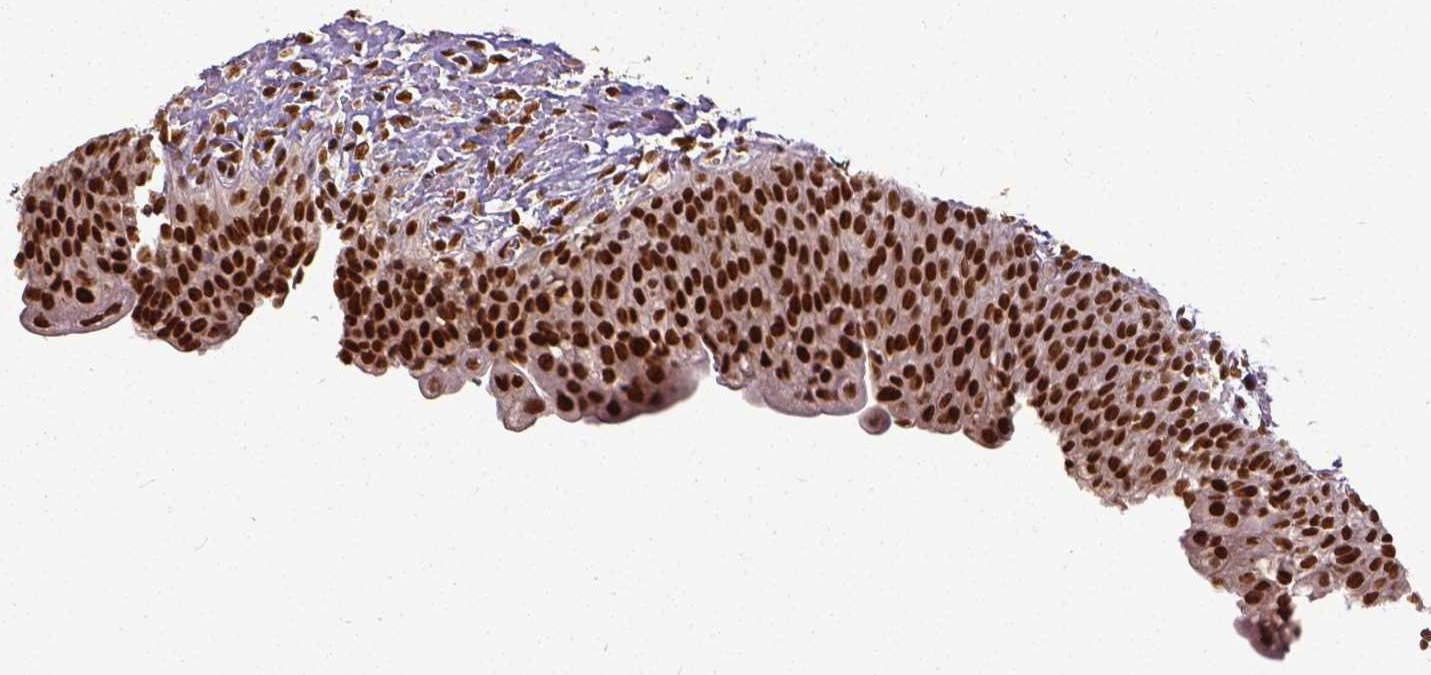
{"staining": {"intensity": "strong", "quantity": ">75%", "location": "nuclear"}, "tissue": "urinary bladder", "cell_type": "Urothelial cells", "image_type": "normal", "snomed": [{"axis": "morphology", "description": "Normal tissue, NOS"}, {"axis": "topography", "description": "Urinary bladder"}, {"axis": "topography", "description": "Prostate"}], "caption": "Unremarkable urinary bladder reveals strong nuclear positivity in about >75% of urothelial cells, visualized by immunohistochemistry. The staining is performed using DAB (3,3'-diaminobenzidine) brown chromogen to label protein expression. The nuclei are counter-stained blue using hematoxylin.", "gene": "ATRX", "patient": {"sex": "male", "age": 76}}